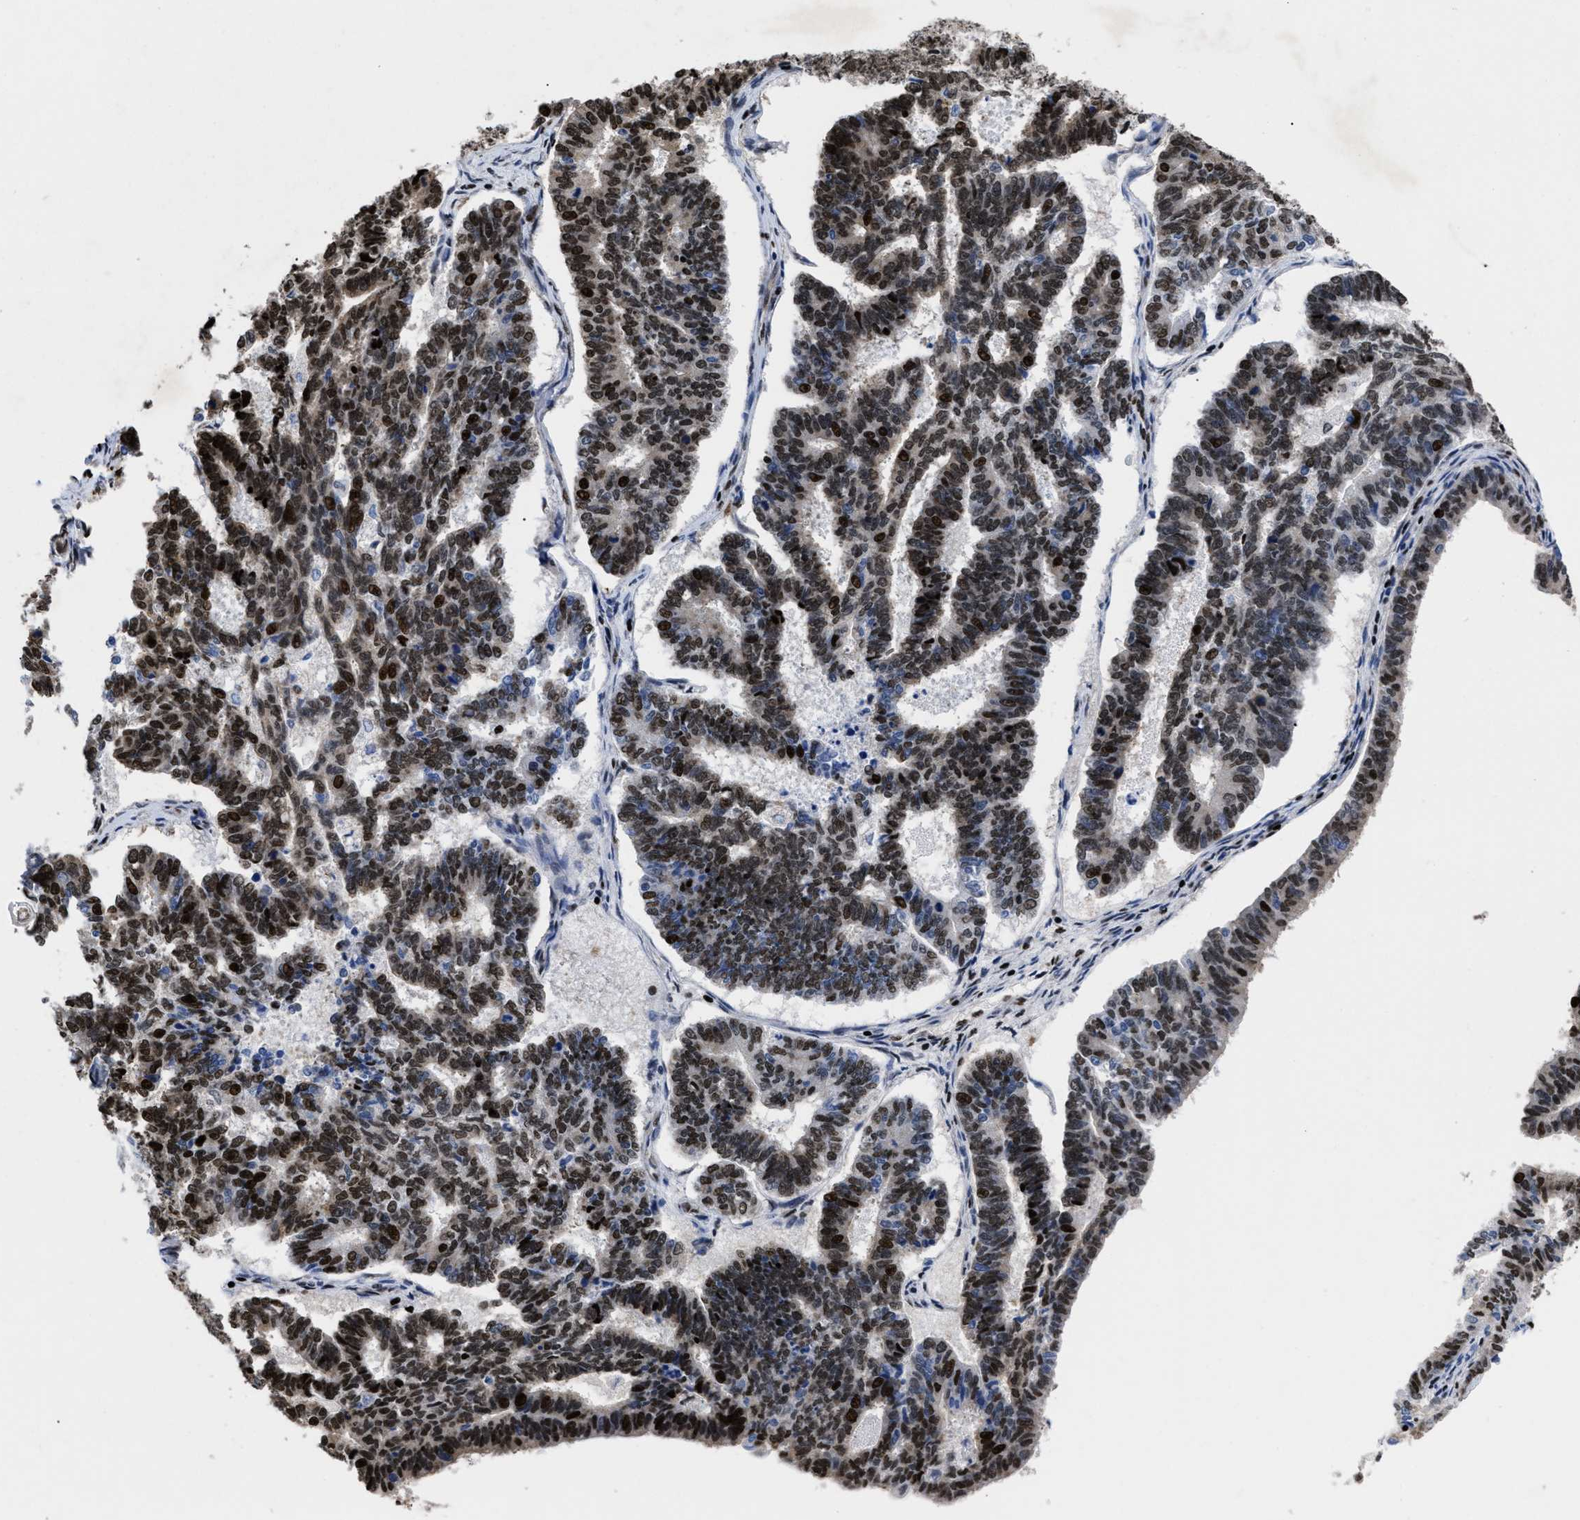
{"staining": {"intensity": "strong", "quantity": ">75%", "location": "nuclear"}, "tissue": "endometrial cancer", "cell_type": "Tumor cells", "image_type": "cancer", "snomed": [{"axis": "morphology", "description": "Adenocarcinoma, NOS"}, {"axis": "topography", "description": "Endometrium"}], "caption": "Protein expression analysis of endometrial cancer (adenocarcinoma) demonstrates strong nuclear expression in about >75% of tumor cells.", "gene": "CALHM3", "patient": {"sex": "female", "age": 70}}